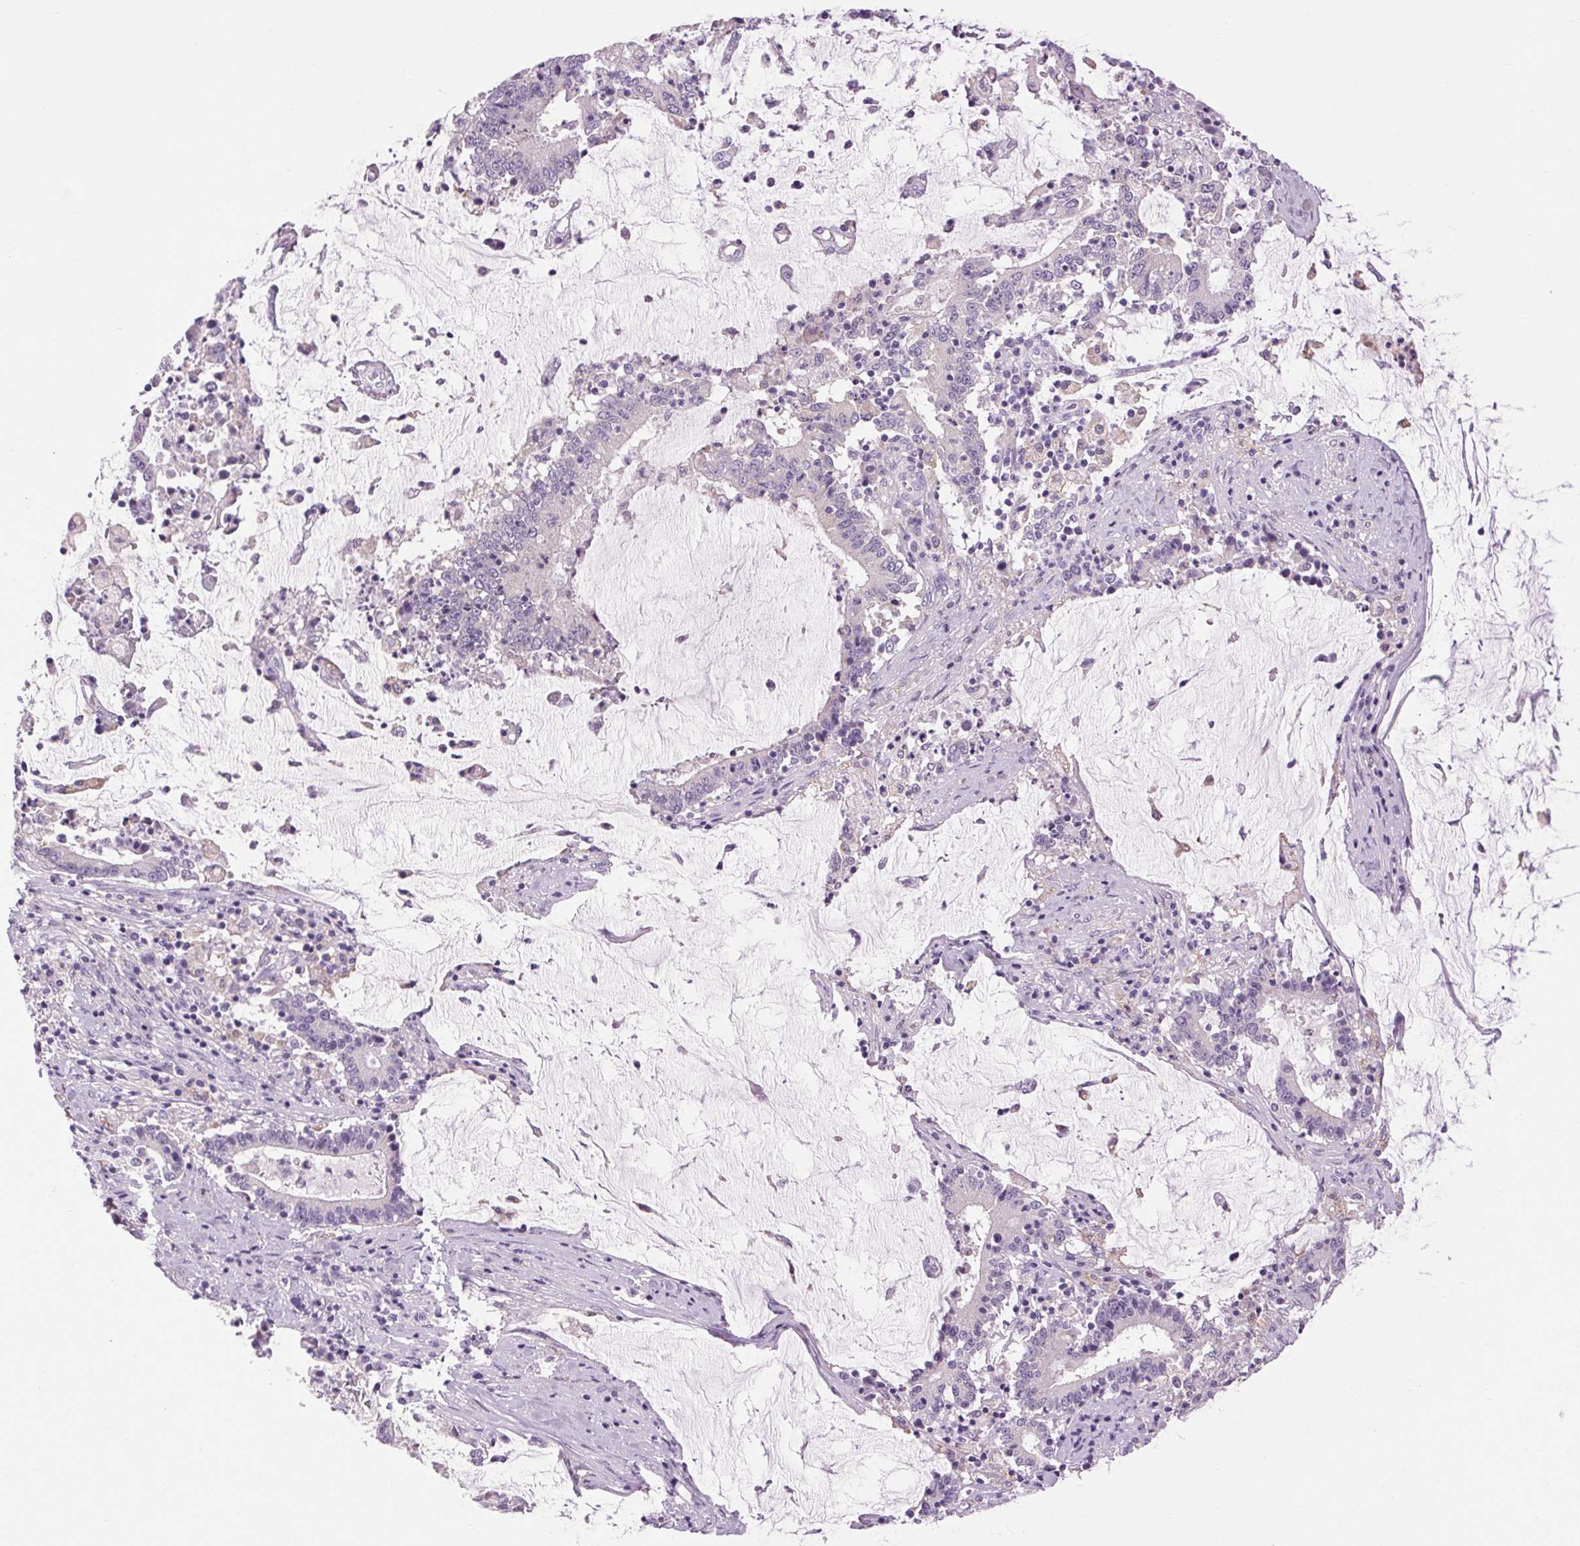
{"staining": {"intensity": "negative", "quantity": "none", "location": "none"}, "tissue": "stomach cancer", "cell_type": "Tumor cells", "image_type": "cancer", "snomed": [{"axis": "morphology", "description": "Adenocarcinoma, NOS"}, {"axis": "topography", "description": "Stomach, upper"}], "caption": "IHC photomicrograph of stomach cancer stained for a protein (brown), which reveals no expression in tumor cells. (DAB (3,3'-diaminobenzidine) immunohistochemistry visualized using brightfield microscopy, high magnification).", "gene": "SOWAHC", "patient": {"sex": "male", "age": 68}}